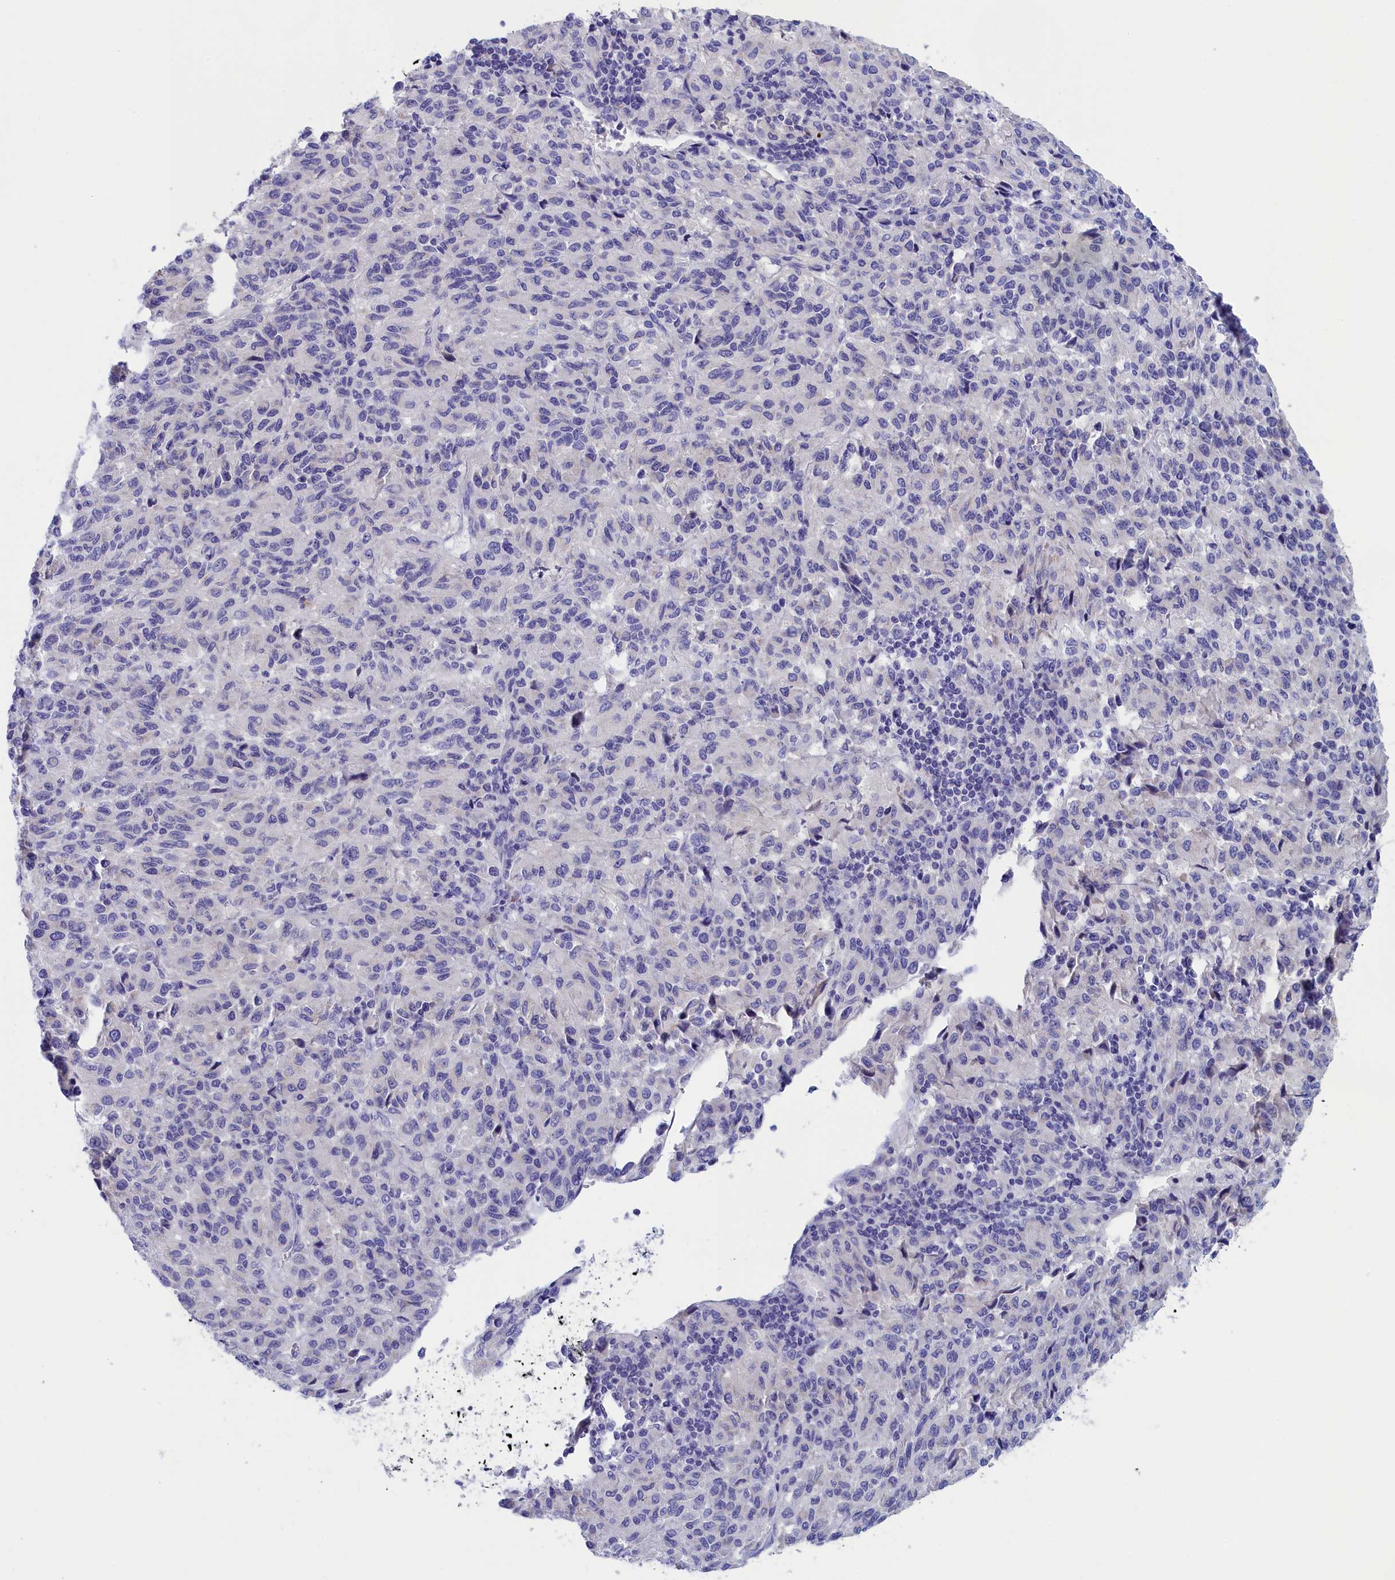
{"staining": {"intensity": "negative", "quantity": "none", "location": "none"}, "tissue": "melanoma", "cell_type": "Tumor cells", "image_type": "cancer", "snomed": [{"axis": "morphology", "description": "Malignant melanoma, Metastatic site"}, {"axis": "topography", "description": "Lung"}], "caption": "The immunohistochemistry micrograph has no significant positivity in tumor cells of melanoma tissue. (Stains: DAB (3,3'-diaminobenzidine) IHC with hematoxylin counter stain, Microscopy: brightfield microscopy at high magnification).", "gene": "ANKRD2", "patient": {"sex": "male", "age": 64}}